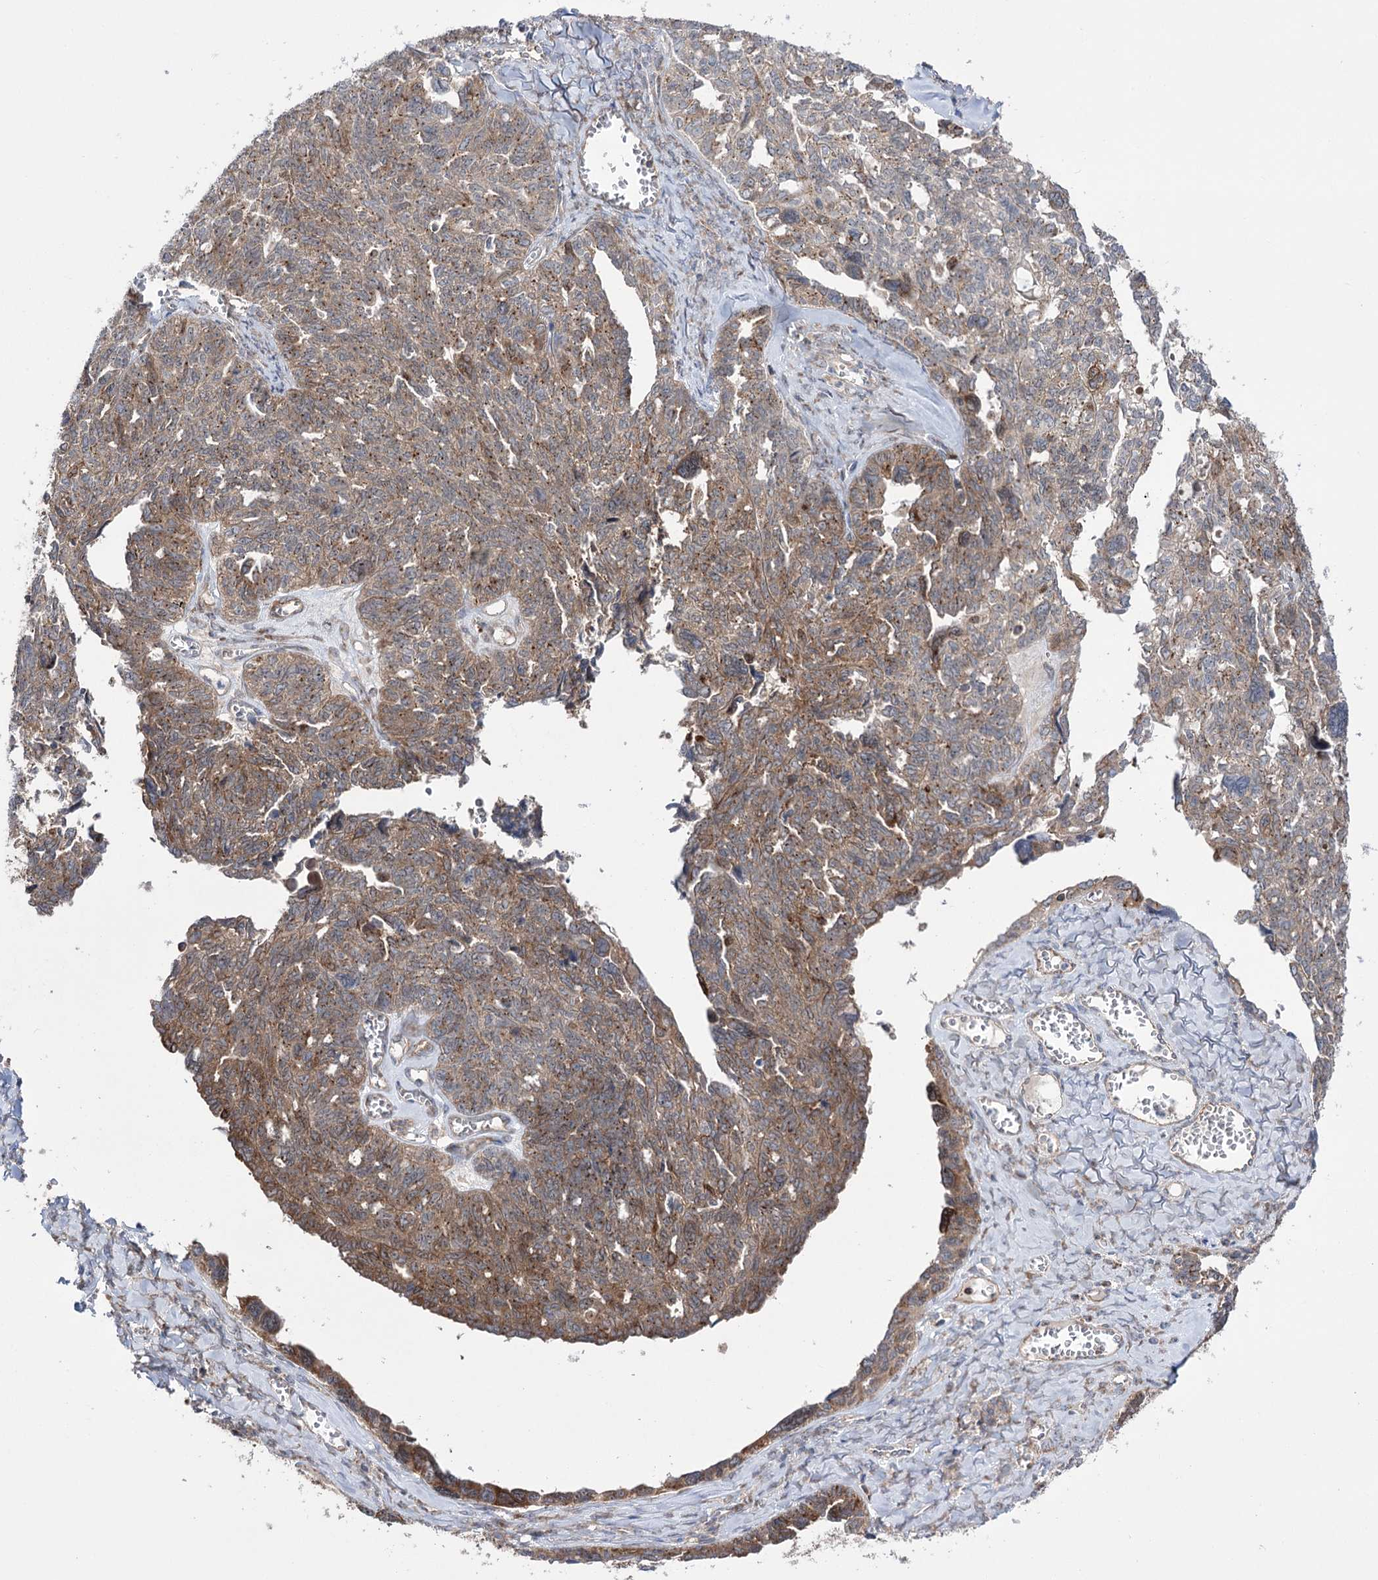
{"staining": {"intensity": "moderate", "quantity": ">75%", "location": "cytoplasmic/membranous"}, "tissue": "ovarian cancer", "cell_type": "Tumor cells", "image_type": "cancer", "snomed": [{"axis": "morphology", "description": "Cystadenocarcinoma, serous, NOS"}, {"axis": "topography", "description": "Ovary"}], "caption": "Protein staining of ovarian cancer (serous cystadenocarcinoma) tissue displays moderate cytoplasmic/membranous positivity in approximately >75% of tumor cells.", "gene": "ZNF622", "patient": {"sex": "female", "age": 79}}